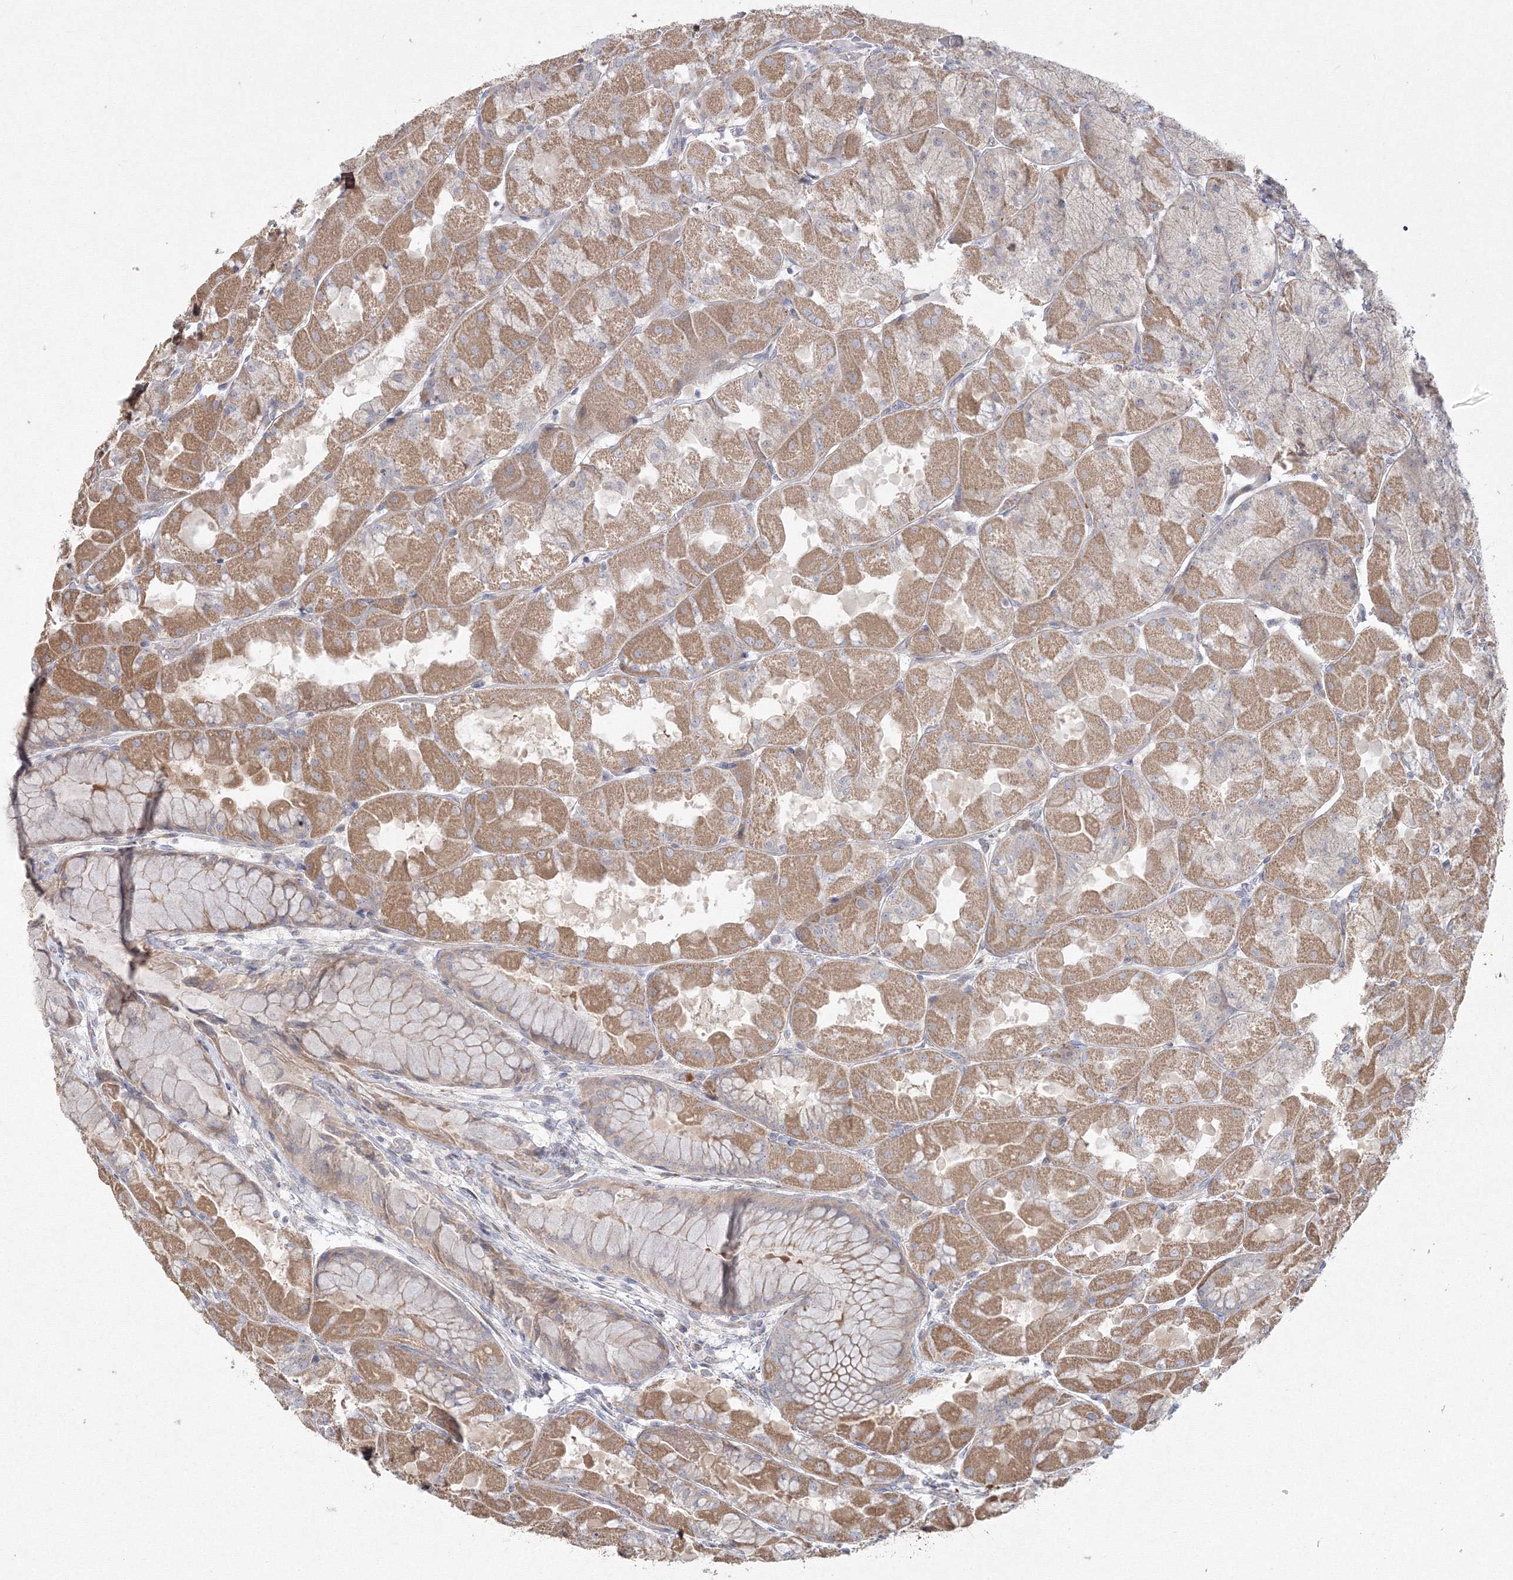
{"staining": {"intensity": "moderate", "quantity": ">75%", "location": "cytoplasmic/membranous"}, "tissue": "stomach", "cell_type": "Glandular cells", "image_type": "normal", "snomed": [{"axis": "morphology", "description": "Normal tissue, NOS"}, {"axis": "topography", "description": "Stomach"}], "caption": "Immunohistochemical staining of unremarkable stomach shows moderate cytoplasmic/membranous protein expression in about >75% of glandular cells. (DAB IHC, brown staining for protein, blue staining for nuclei).", "gene": "WDR49", "patient": {"sex": "female", "age": 61}}